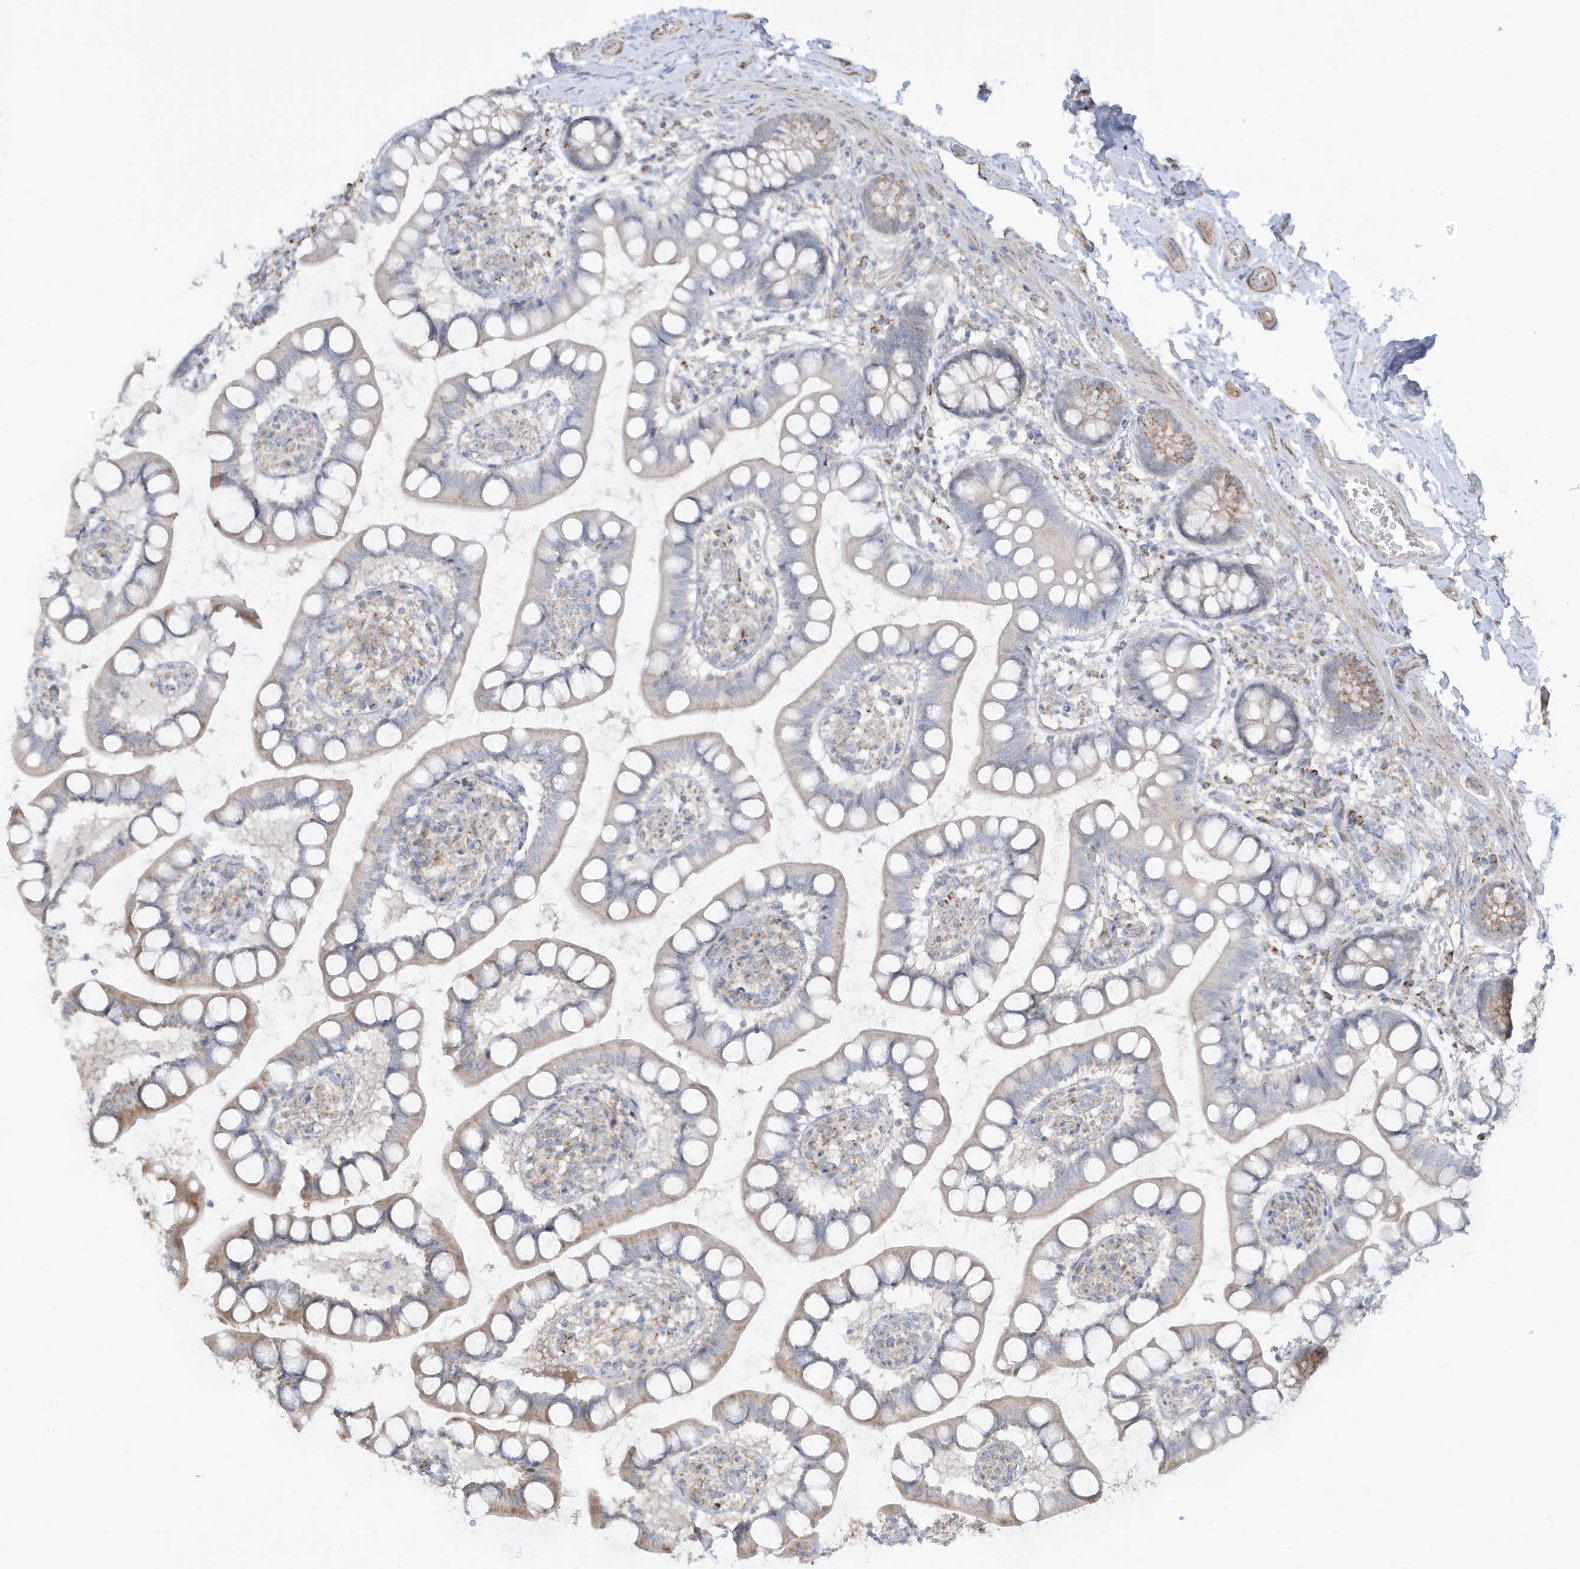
{"staining": {"intensity": "moderate", "quantity": "25%-75%", "location": "cytoplasmic/membranous"}, "tissue": "small intestine", "cell_type": "Glandular cells", "image_type": "normal", "snomed": [{"axis": "morphology", "description": "Normal tissue, NOS"}, {"axis": "topography", "description": "Small intestine"}], "caption": "Small intestine stained with DAB (3,3'-diaminobenzidine) immunohistochemistry demonstrates medium levels of moderate cytoplasmic/membranous staining in approximately 25%-75% of glandular cells. (IHC, brightfield microscopy, high magnification).", "gene": "IFT57", "patient": {"sex": "male", "age": 52}}